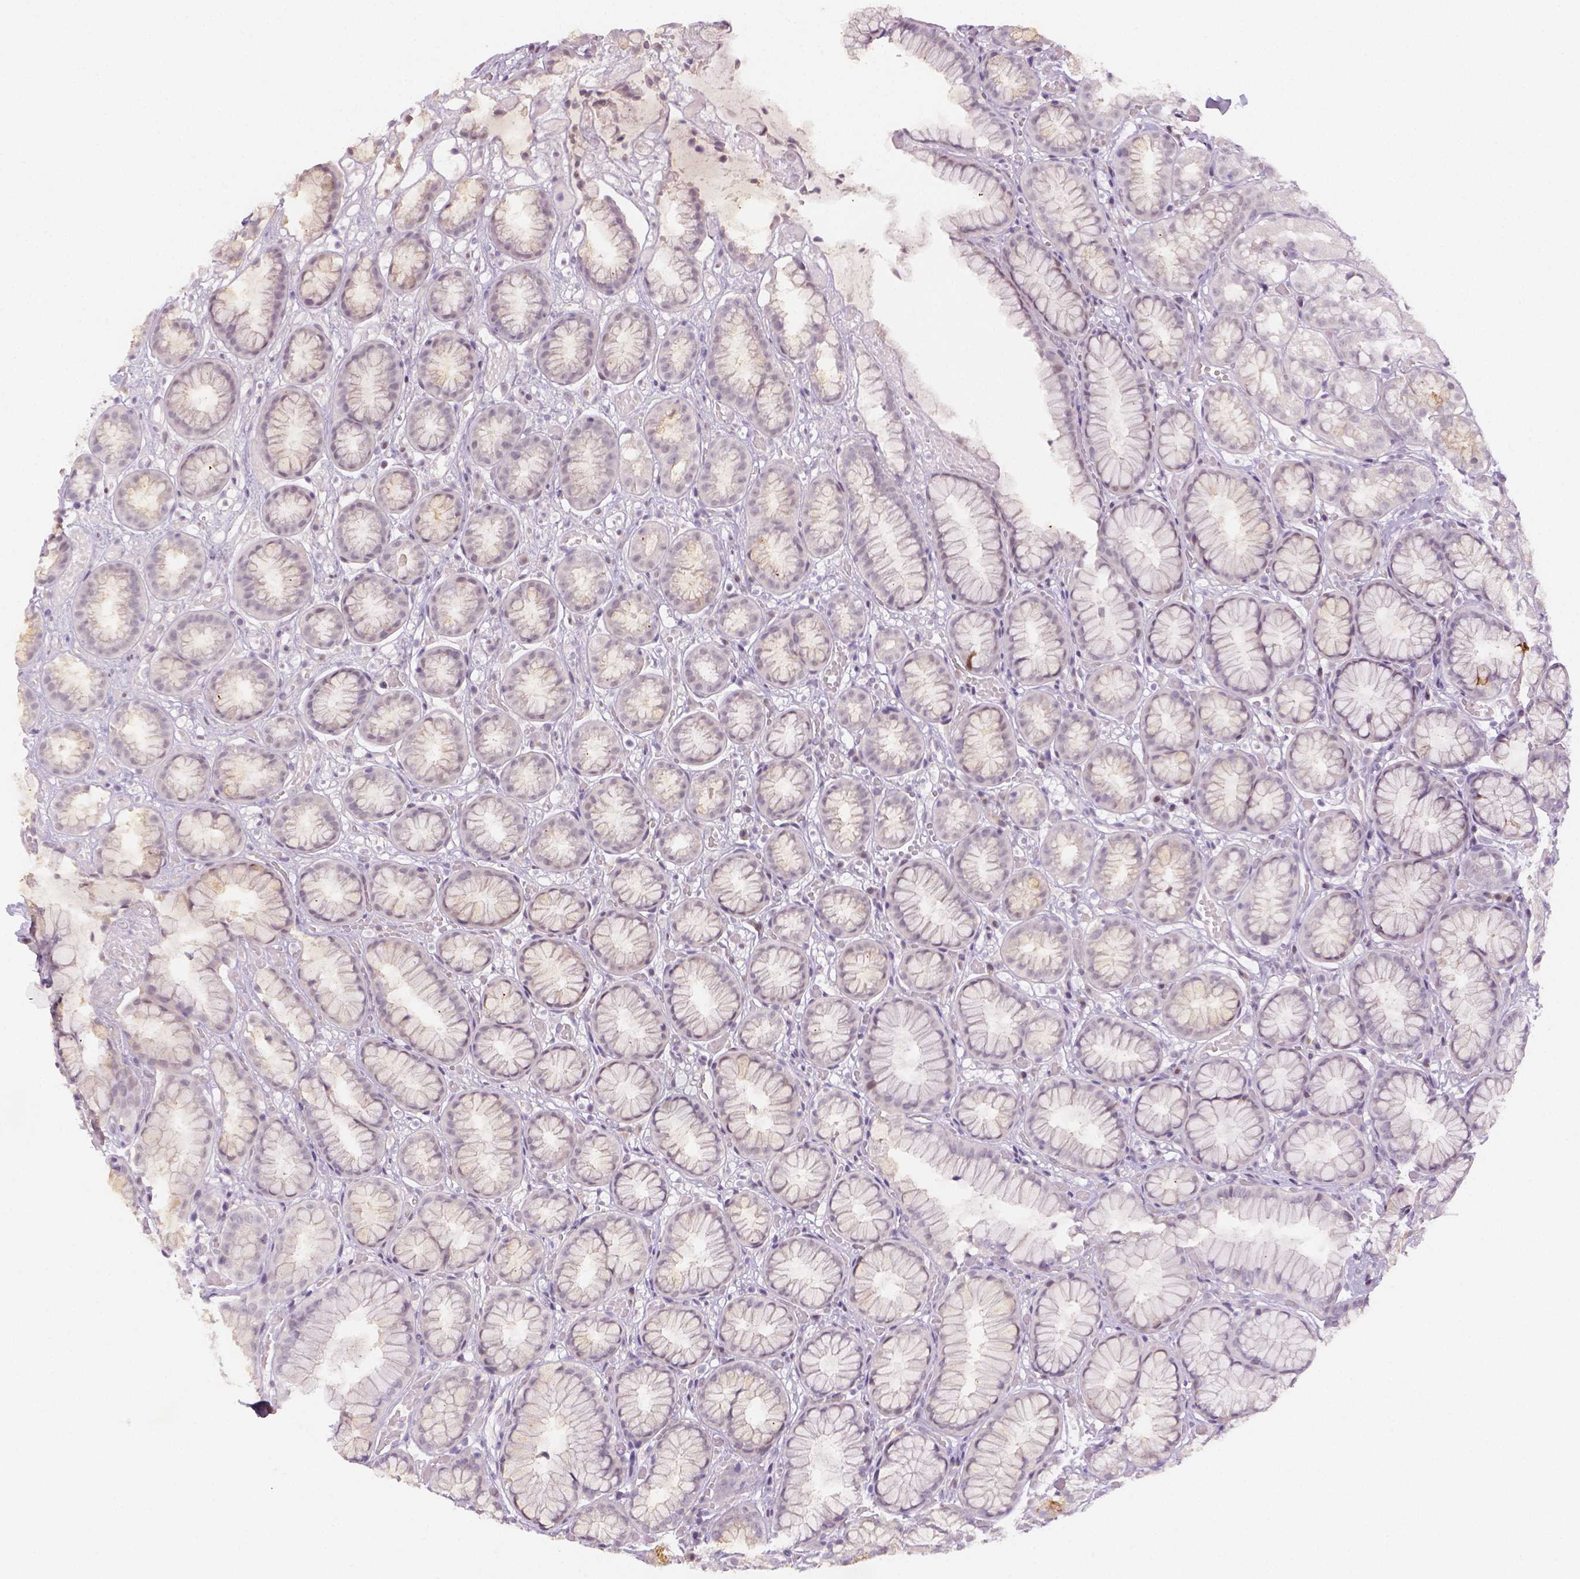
{"staining": {"intensity": "negative", "quantity": "none", "location": "none"}, "tissue": "stomach", "cell_type": "Glandular cells", "image_type": "normal", "snomed": [{"axis": "morphology", "description": "Normal tissue, NOS"}, {"axis": "topography", "description": "Stomach"}], "caption": "Image shows no significant protein staining in glandular cells of normal stomach.", "gene": "MAGEB3", "patient": {"sex": "male", "age": 70}}